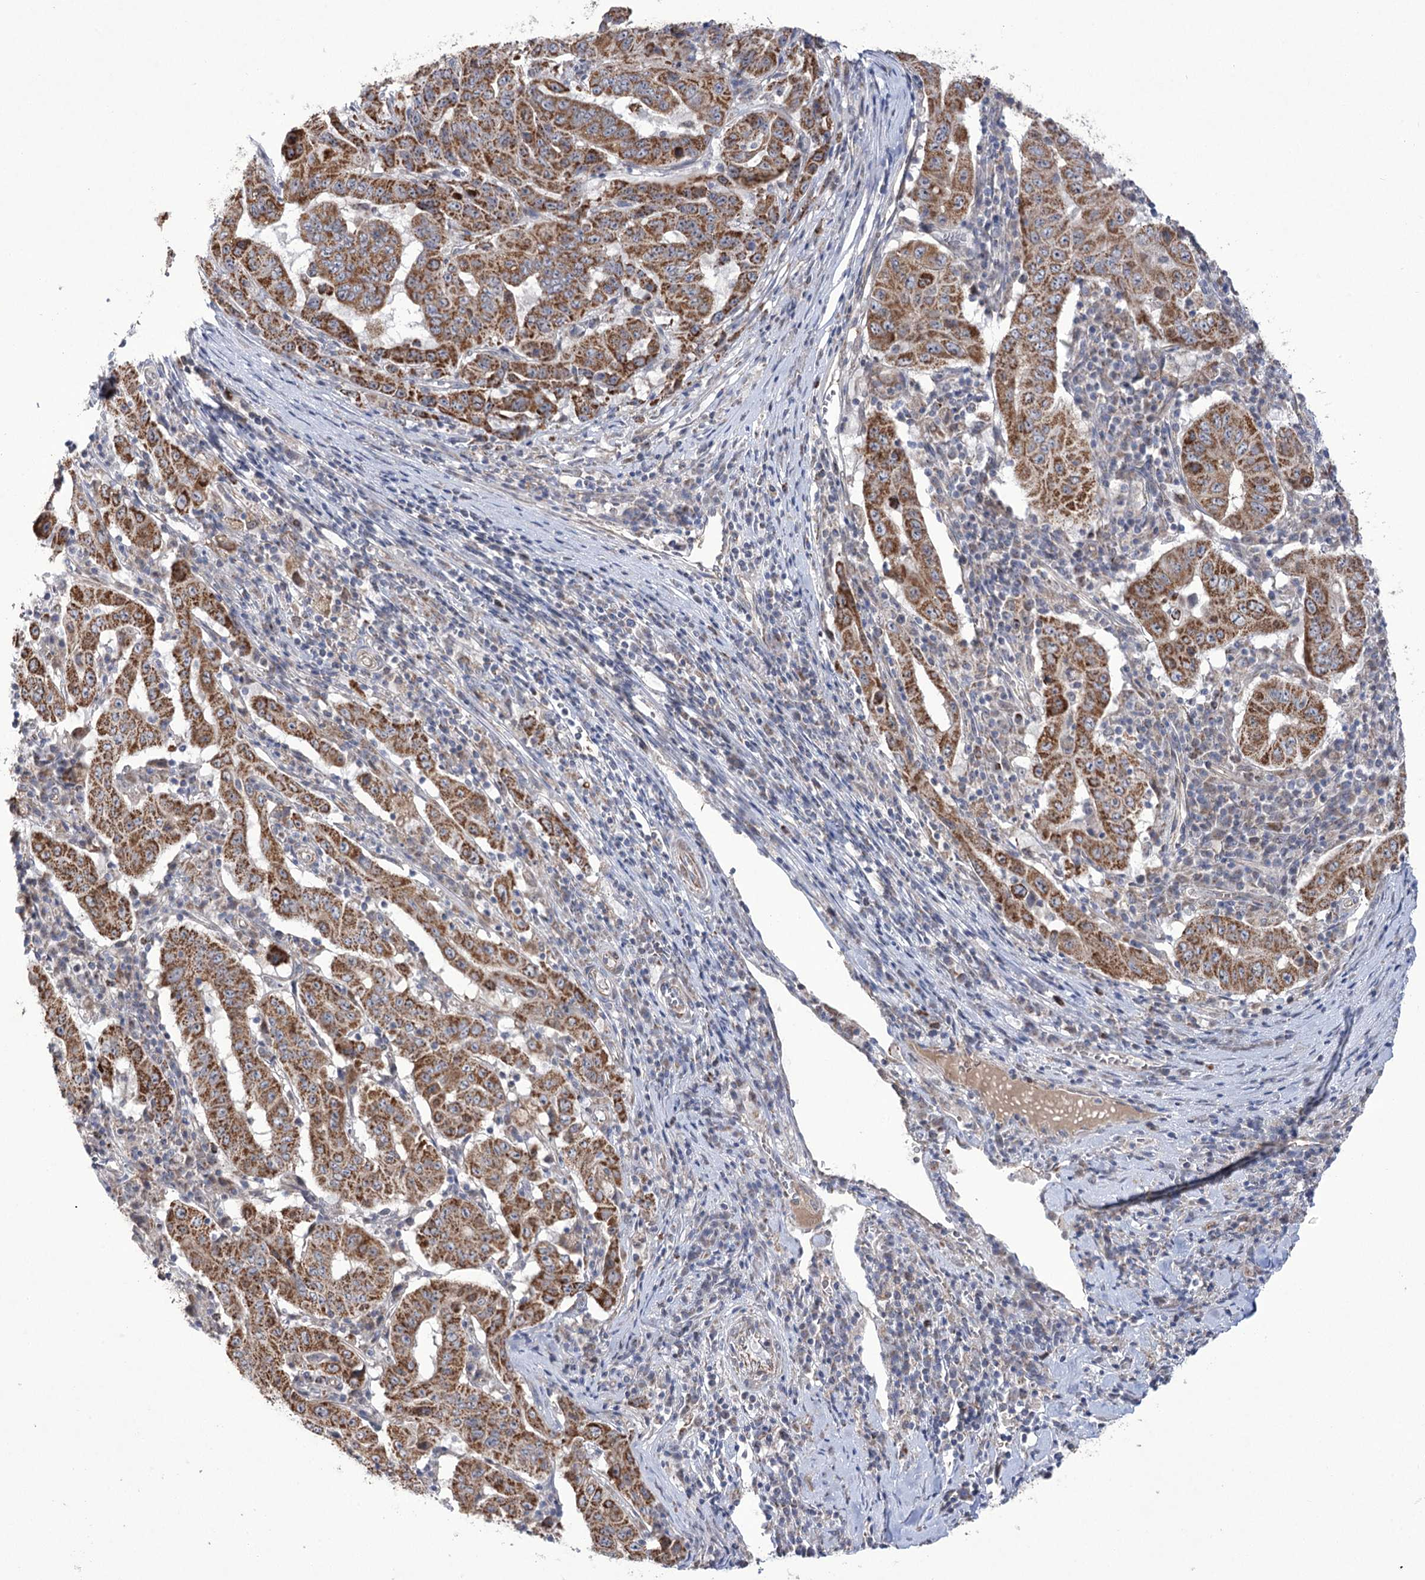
{"staining": {"intensity": "moderate", "quantity": ">75%", "location": "cytoplasmic/membranous"}, "tissue": "pancreatic cancer", "cell_type": "Tumor cells", "image_type": "cancer", "snomed": [{"axis": "morphology", "description": "Adenocarcinoma, NOS"}, {"axis": "topography", "description": "Pancreas"}], "caption": "Immunohistochemistry (DAB (3,3'-diaminobenzidine)) staining of human pancreatic adenocarcinoma displays moderate cytoplasmic/membranous protein staining in about >75% of tumor cells.", "gene": "ECHDC3", "patient": {"sex": "male", "age": 63}}